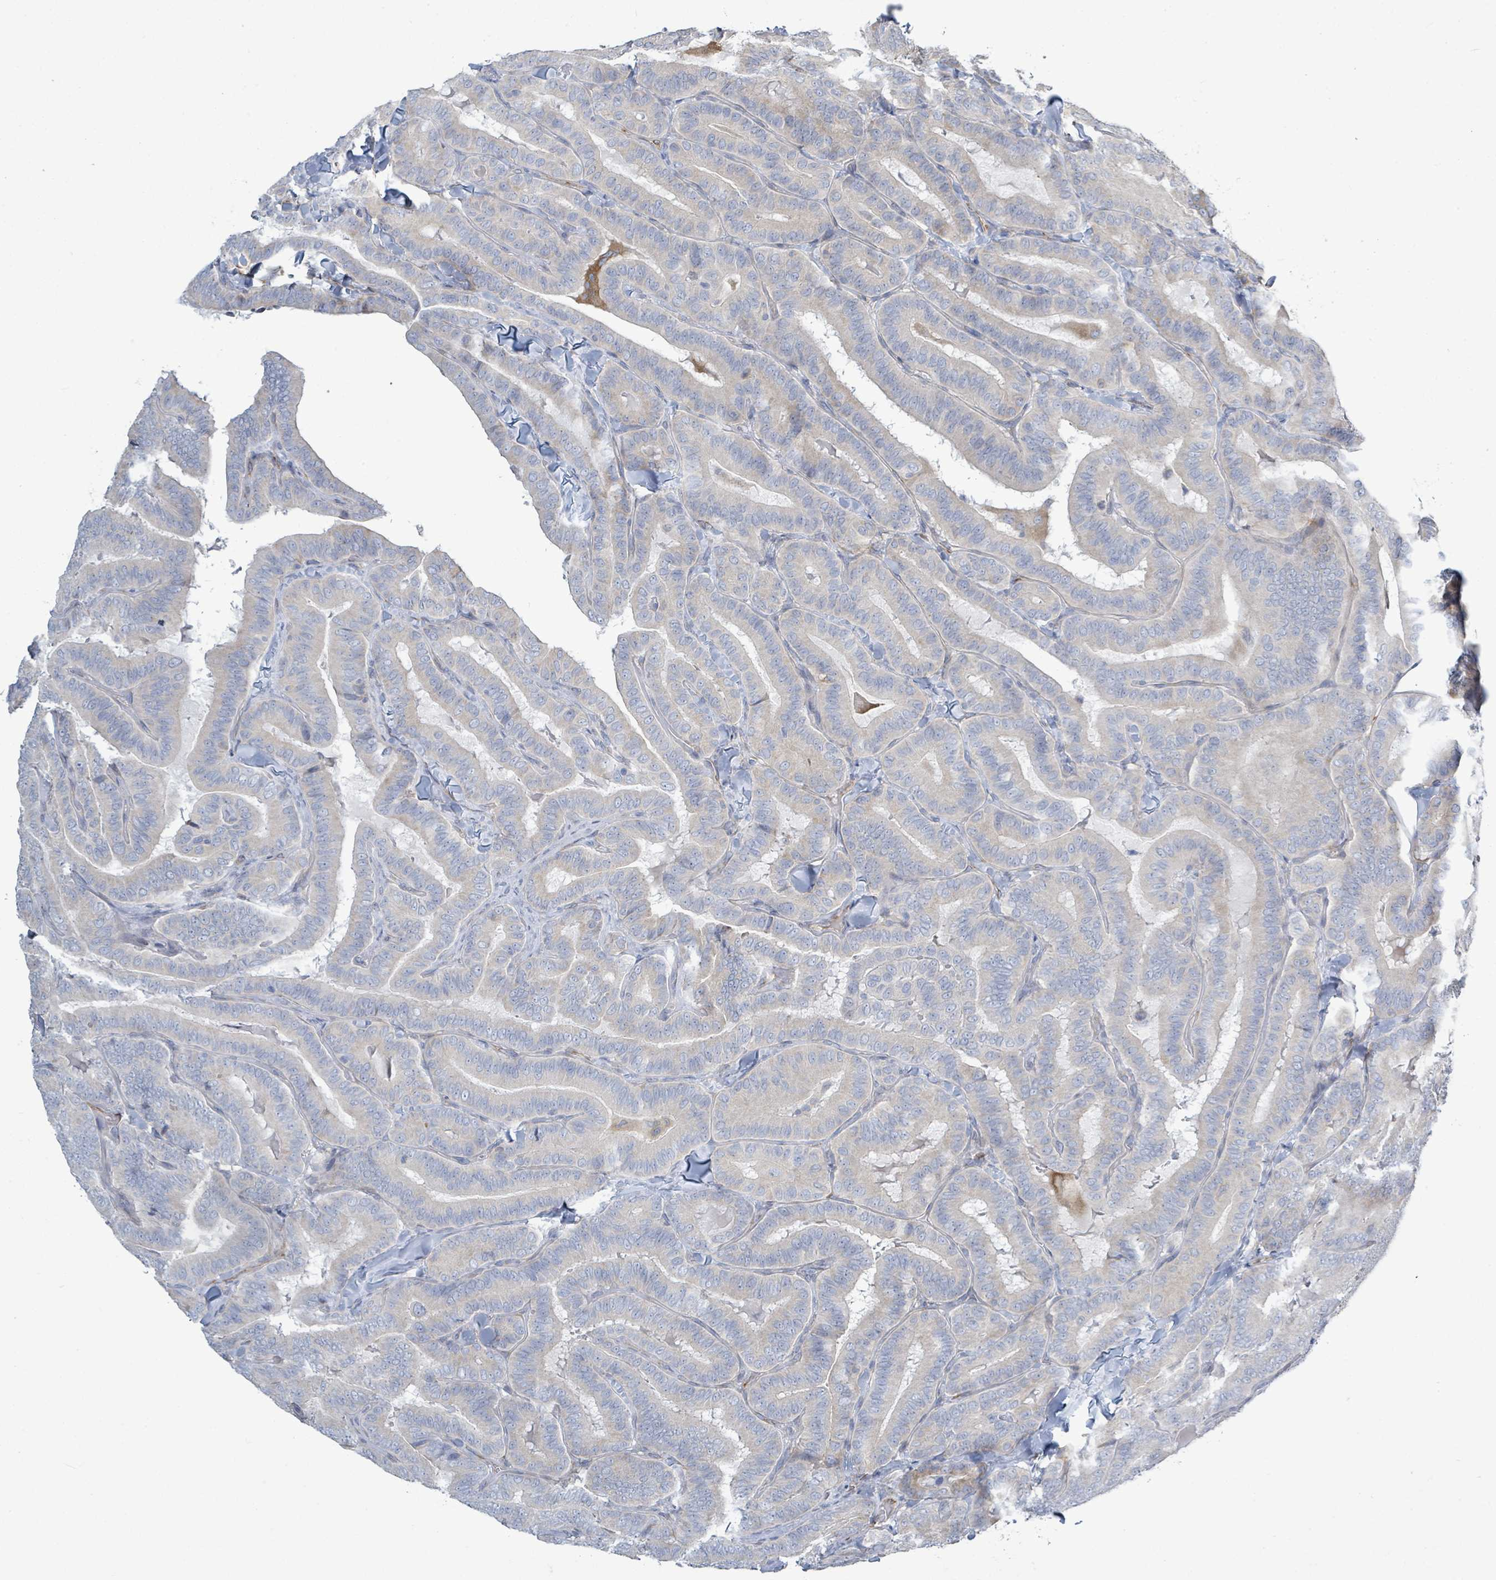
{"staining": {"intensity": "negative", "quantity": "none", "location": "none"}, "tissue": "thyroid cancer", "cell_type": "Tumor cells", "image_type": "cancer", "snomed": [{"axis": "morphology", "description": "Papillary adenocarcinoma, NOS"}, {"axis": "topography", "description": "Thyroid gland"}], "caption": "This histopathology image is of thyroid cancer stained with immunohistochemistry to label a protein in brown with the nuclei are counter-stained blue. There is no positivity in tumor cells.", "gene": "SIRPB1", "patient": {"sex": "male", "age": 61}}